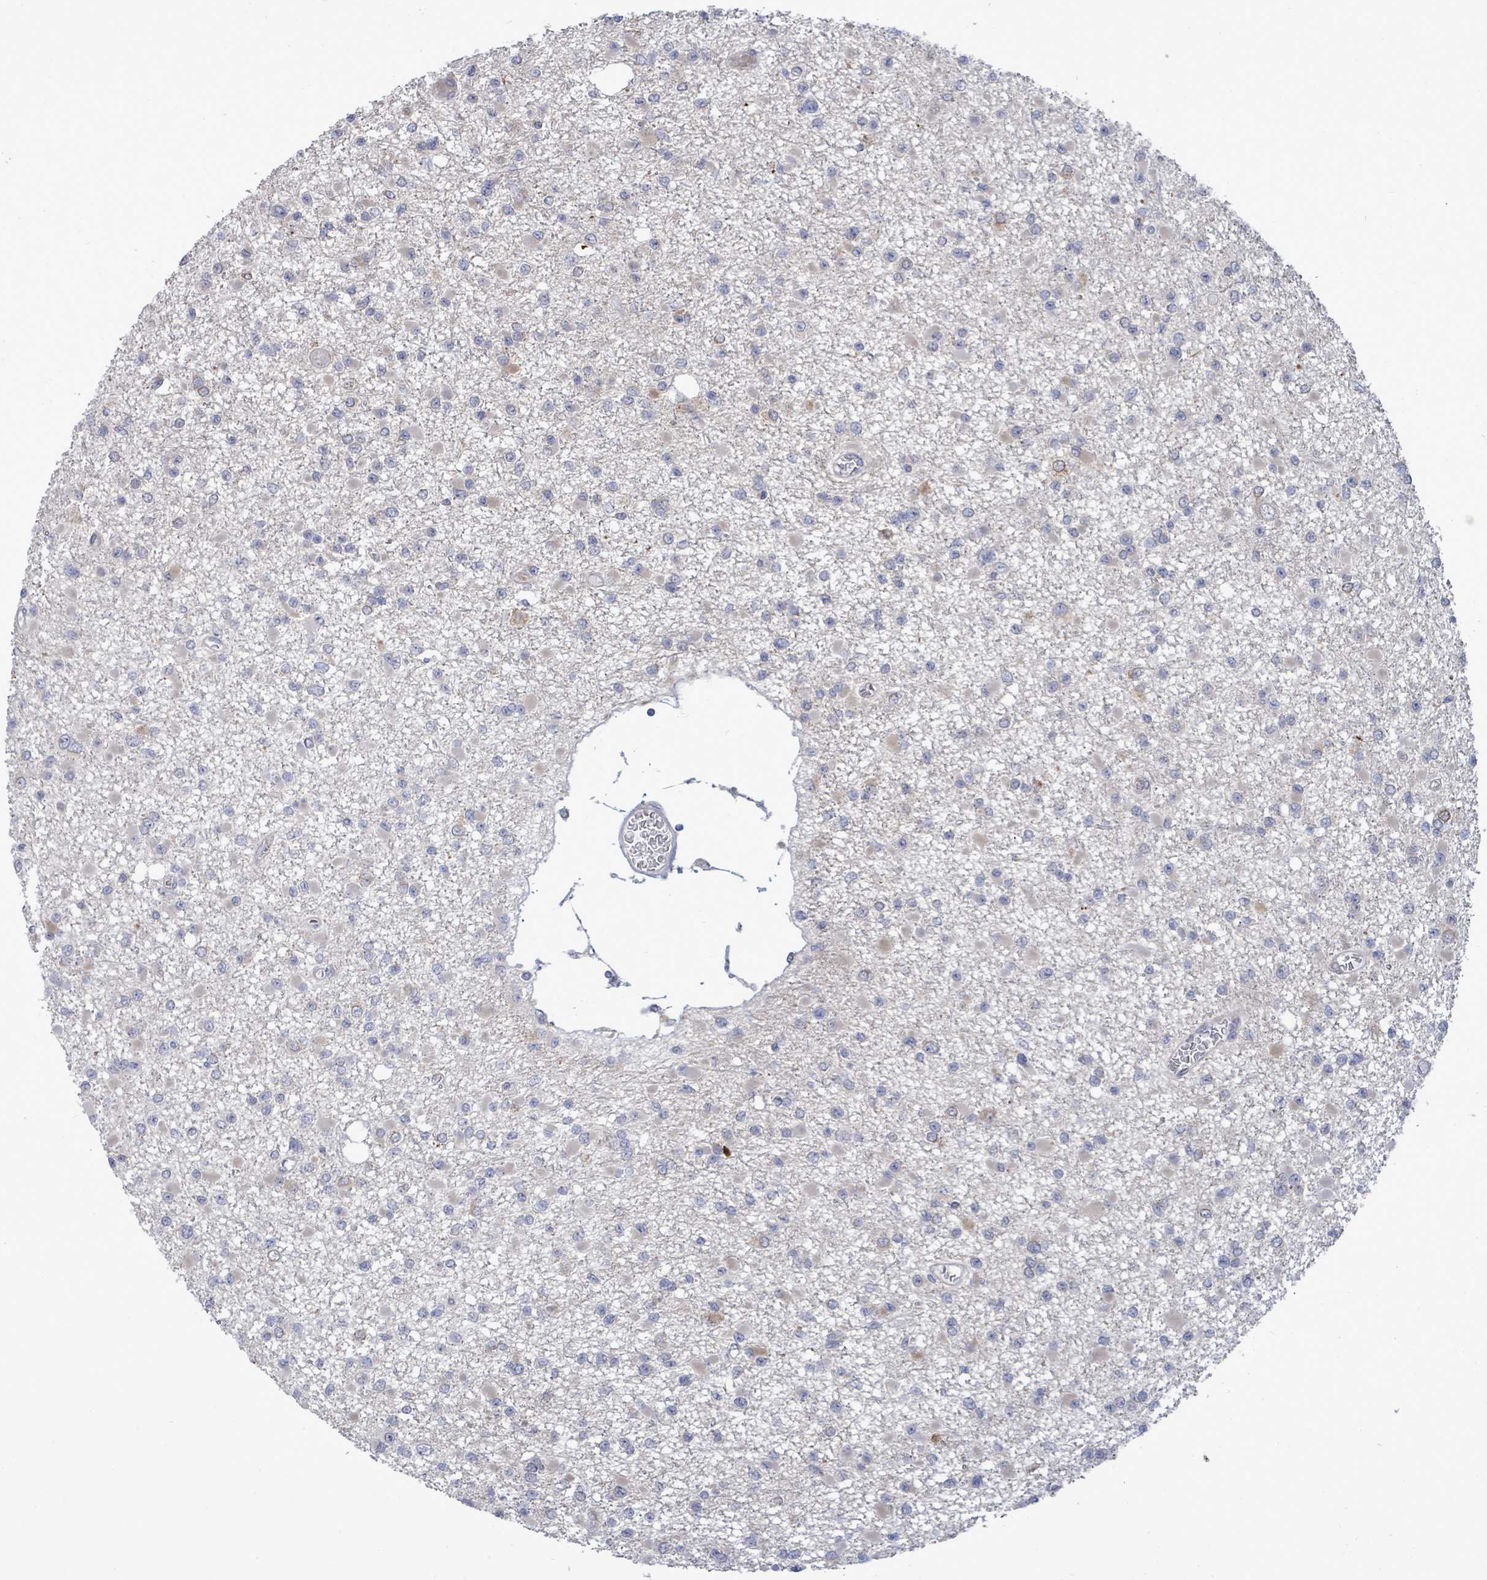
{"staining": {"intensity": "negative", "quantity": "none", "location": "none"}, "tissue": "glioma", "cell_type": "Tumor cells", "image_type": "cancer", "snomed": [{"axis": "morphology", "description": "Glioma, malignant, Low grade"}, {"axis": "topography", "description": "Brain"}], "caption": "A micrograph of malignant glioma (low-grade) stained for a protein exhibits no brown staining in tumor cells.", "gene": "SAR1A", "patient": {"sex": "female", "age": 22}}